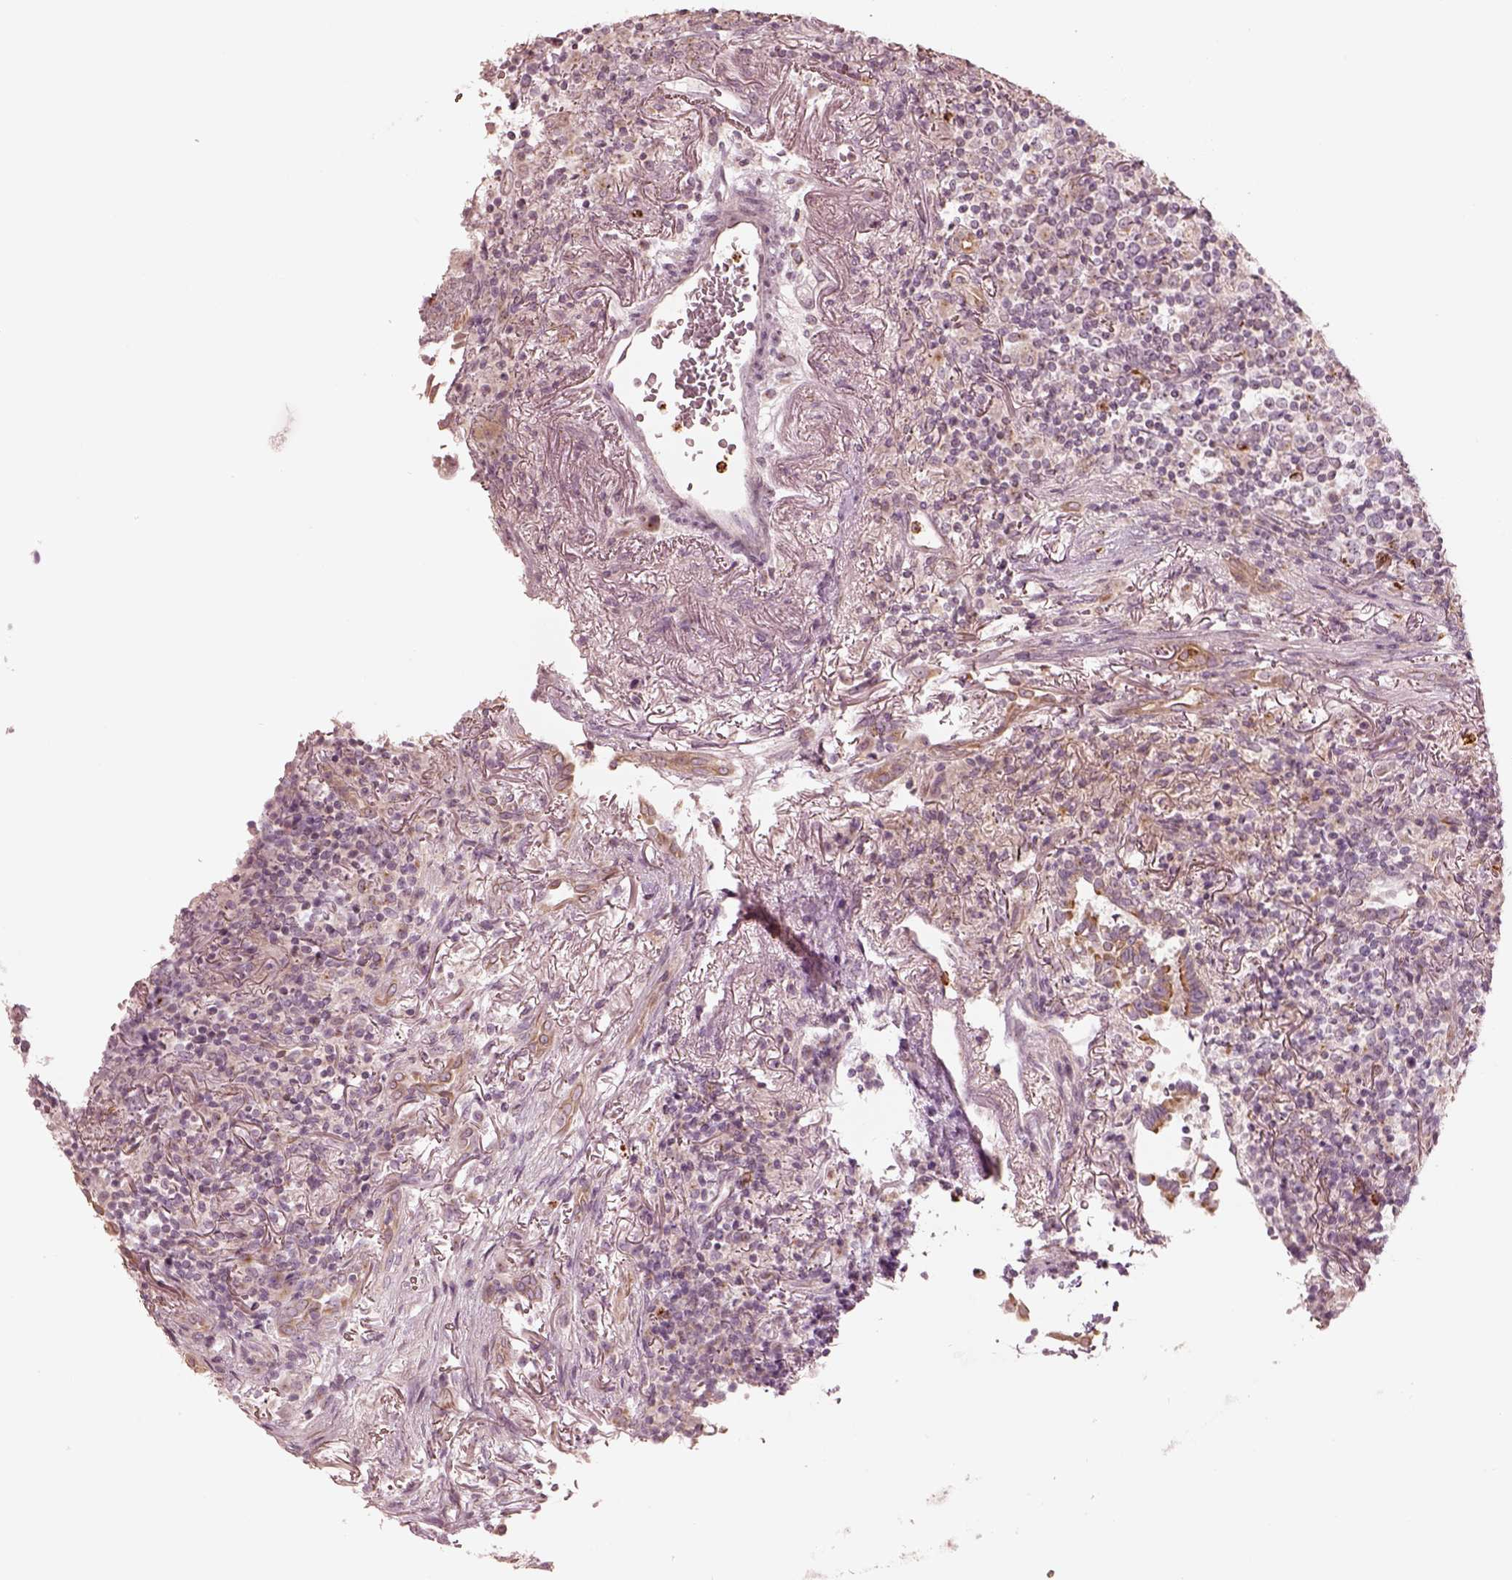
{"staining": {"intensity": "negative", "quantity": "none", "location": "none"}, "tissue": "lymphoma", "cell_type": "Tumor cells", "image_type": "cancer", "snomed": [{"axis": "morphology", "description": "Malignant lymphoma, non-Hodgkin's type, High grade"}, {"axis": "topography", "description": "Lung"}], "caption": "An IHC histopathology image of lymphoma is shown. There is no staining in tumor cells of lymphoma.", "gene": "ABCA7", "patient": {"sex": "male", "age": 79}}